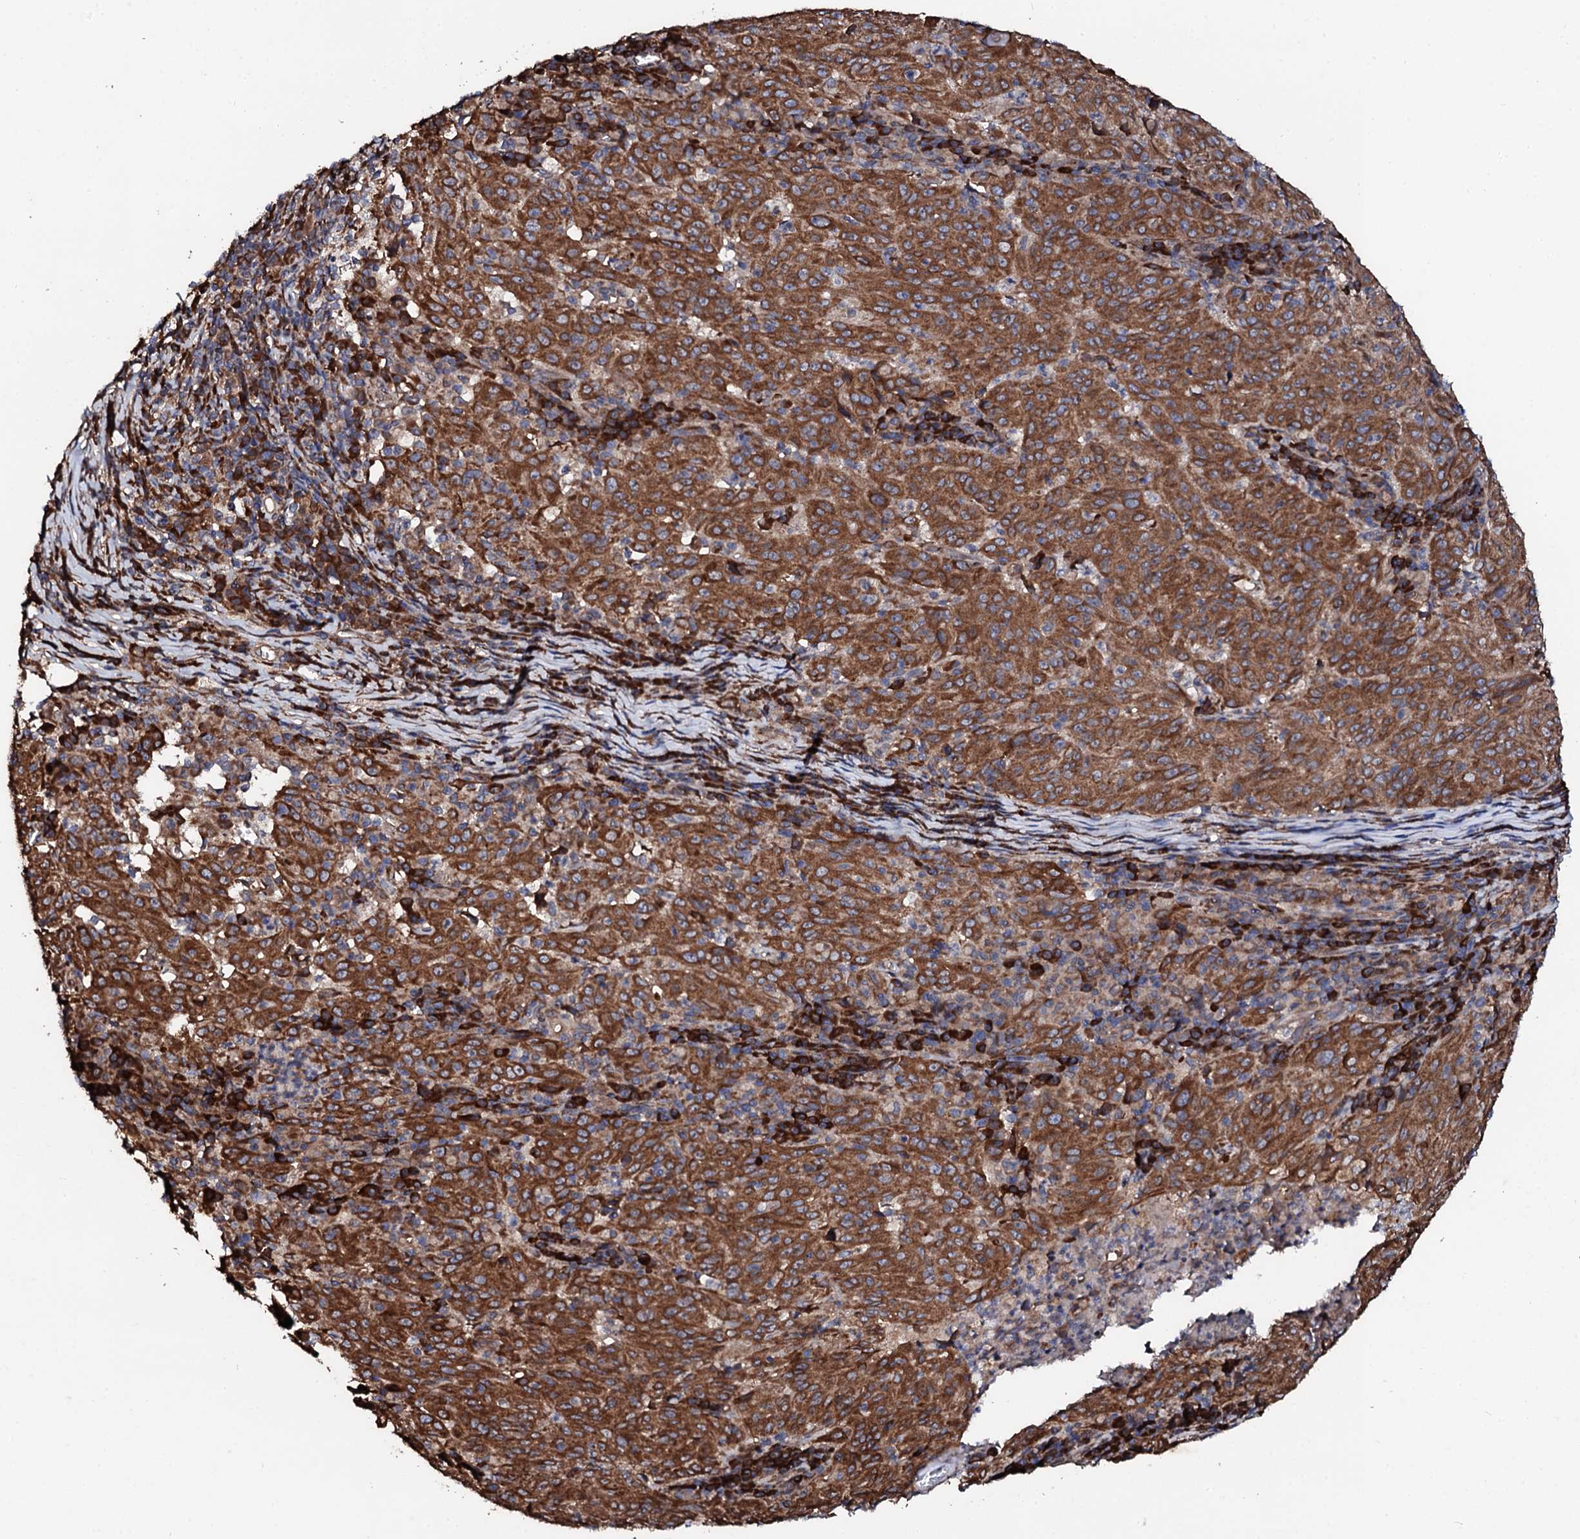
{"staining": {"intensity": "strong", "quantity": ">75%", "location": "cytoplasmic/membranous"}, "tissue": "pancreatic cancer", "cell_type": "Tumor cells", "image_type": "cancer", "snomed": [{"axis": "morphology", "description": "Adenocarcinoma, NOS"}, {"axis": "topography", "description": "Pancreas"}], "caption": "Strong cytoplasmic/membranous staining for a protein is present in approximately >75% of tumor cells of pancreatic adenocarcinoma using immunohistochemistry.", "gene": "CKAP5", "patient": {"sex": "male", "age": 63}}